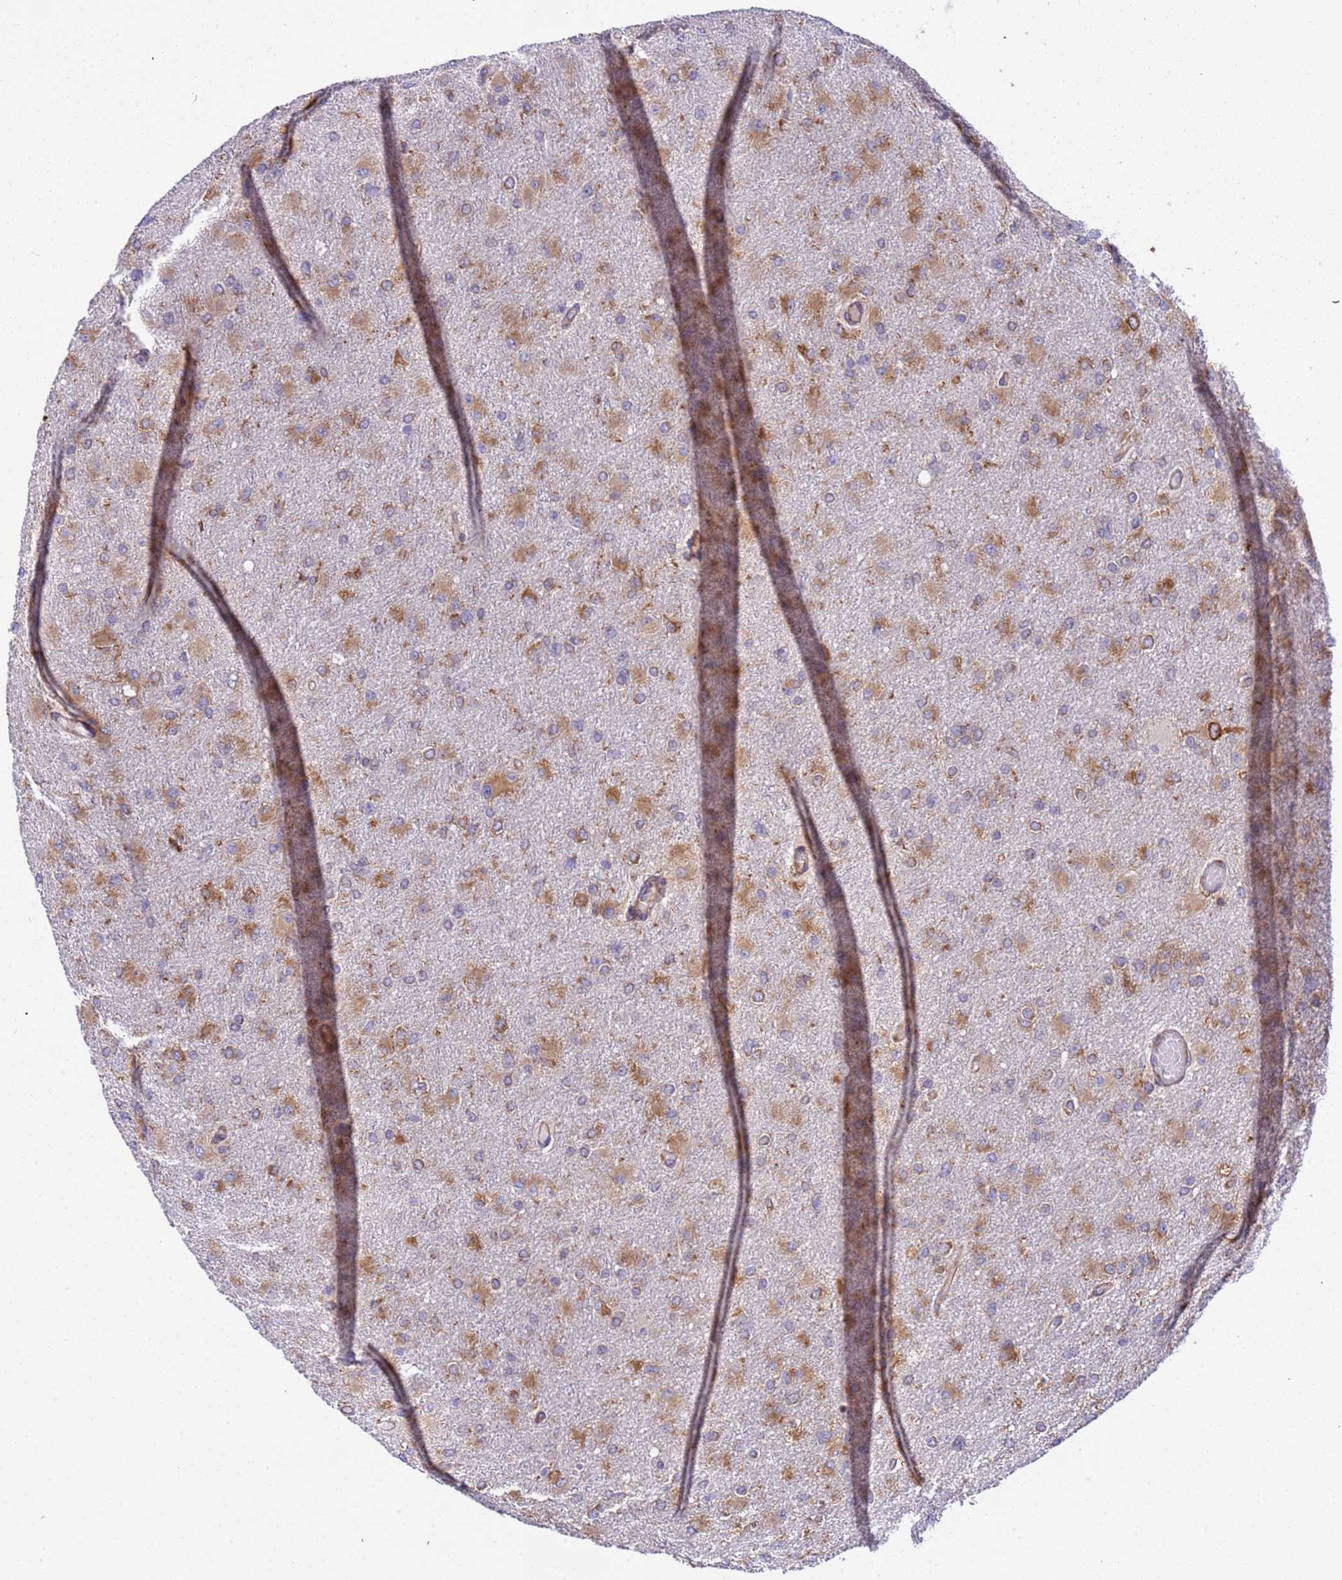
{"staining": {"intensity": "moderate", "quantity": ">75%", "location": "cytoplasmic/membranous"}, "tissue": "glioma", "cell_type": "Tumor cells", "image_type": "cancer", "snomed": [{"axis": "morphology", "description": "Glioma, malignant, High grade"}, {"axis": "topography", "description": "Cerebral cortex"}], "caption": "A brown stain highlights moderate cytoplasmic/membranous expression of a protein in human malignant glioma (high-grade) tumor cells.", "gene": "RPL36", "patient": {"sex": "female", "age": 36}}